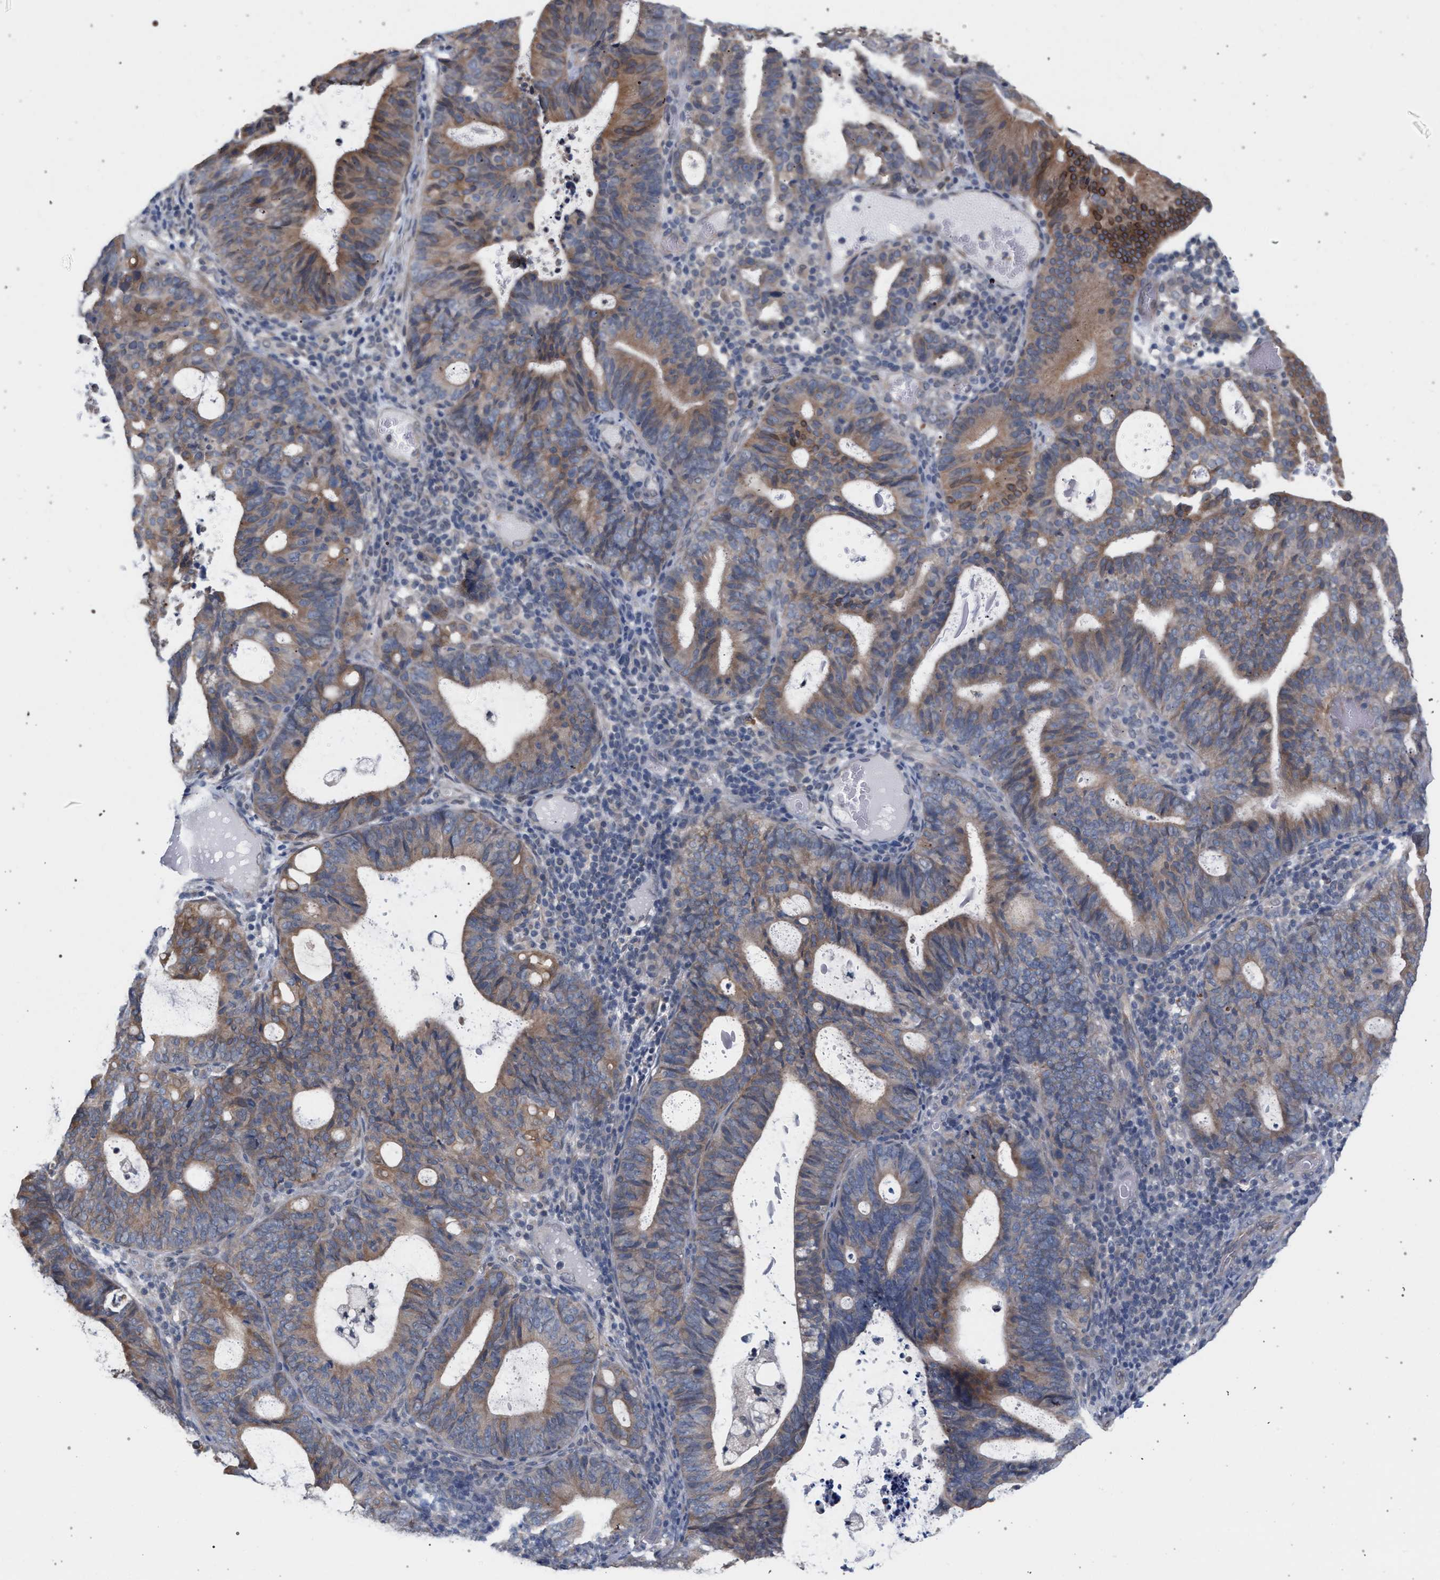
{"staining": {"intensity": "weak", "quantity": "25%-75%", "location": "cytoplasmic/membranous"}, "tissue": "endometrial cancer", "cell_type": "Tumor cells", "image_type": "cancer", "snomed": [{"axis": "morphology", "description": "Adenocarcinoma, NOS"}, {"axis": "topography", "description": "Uterus"}], "caption": "Brown immunohistochemical staining in endometrial adenocarcinoma displays weak cytoplasmic/membranous staining in approximately 25%-75% of tumor cells. (Stains: DAB in brown, nuclei in blue, Microscopy: brightfield microscopy at high magnification).", "gene": "ARPC5L", "patient": {"sex": "female", "age": 83}}